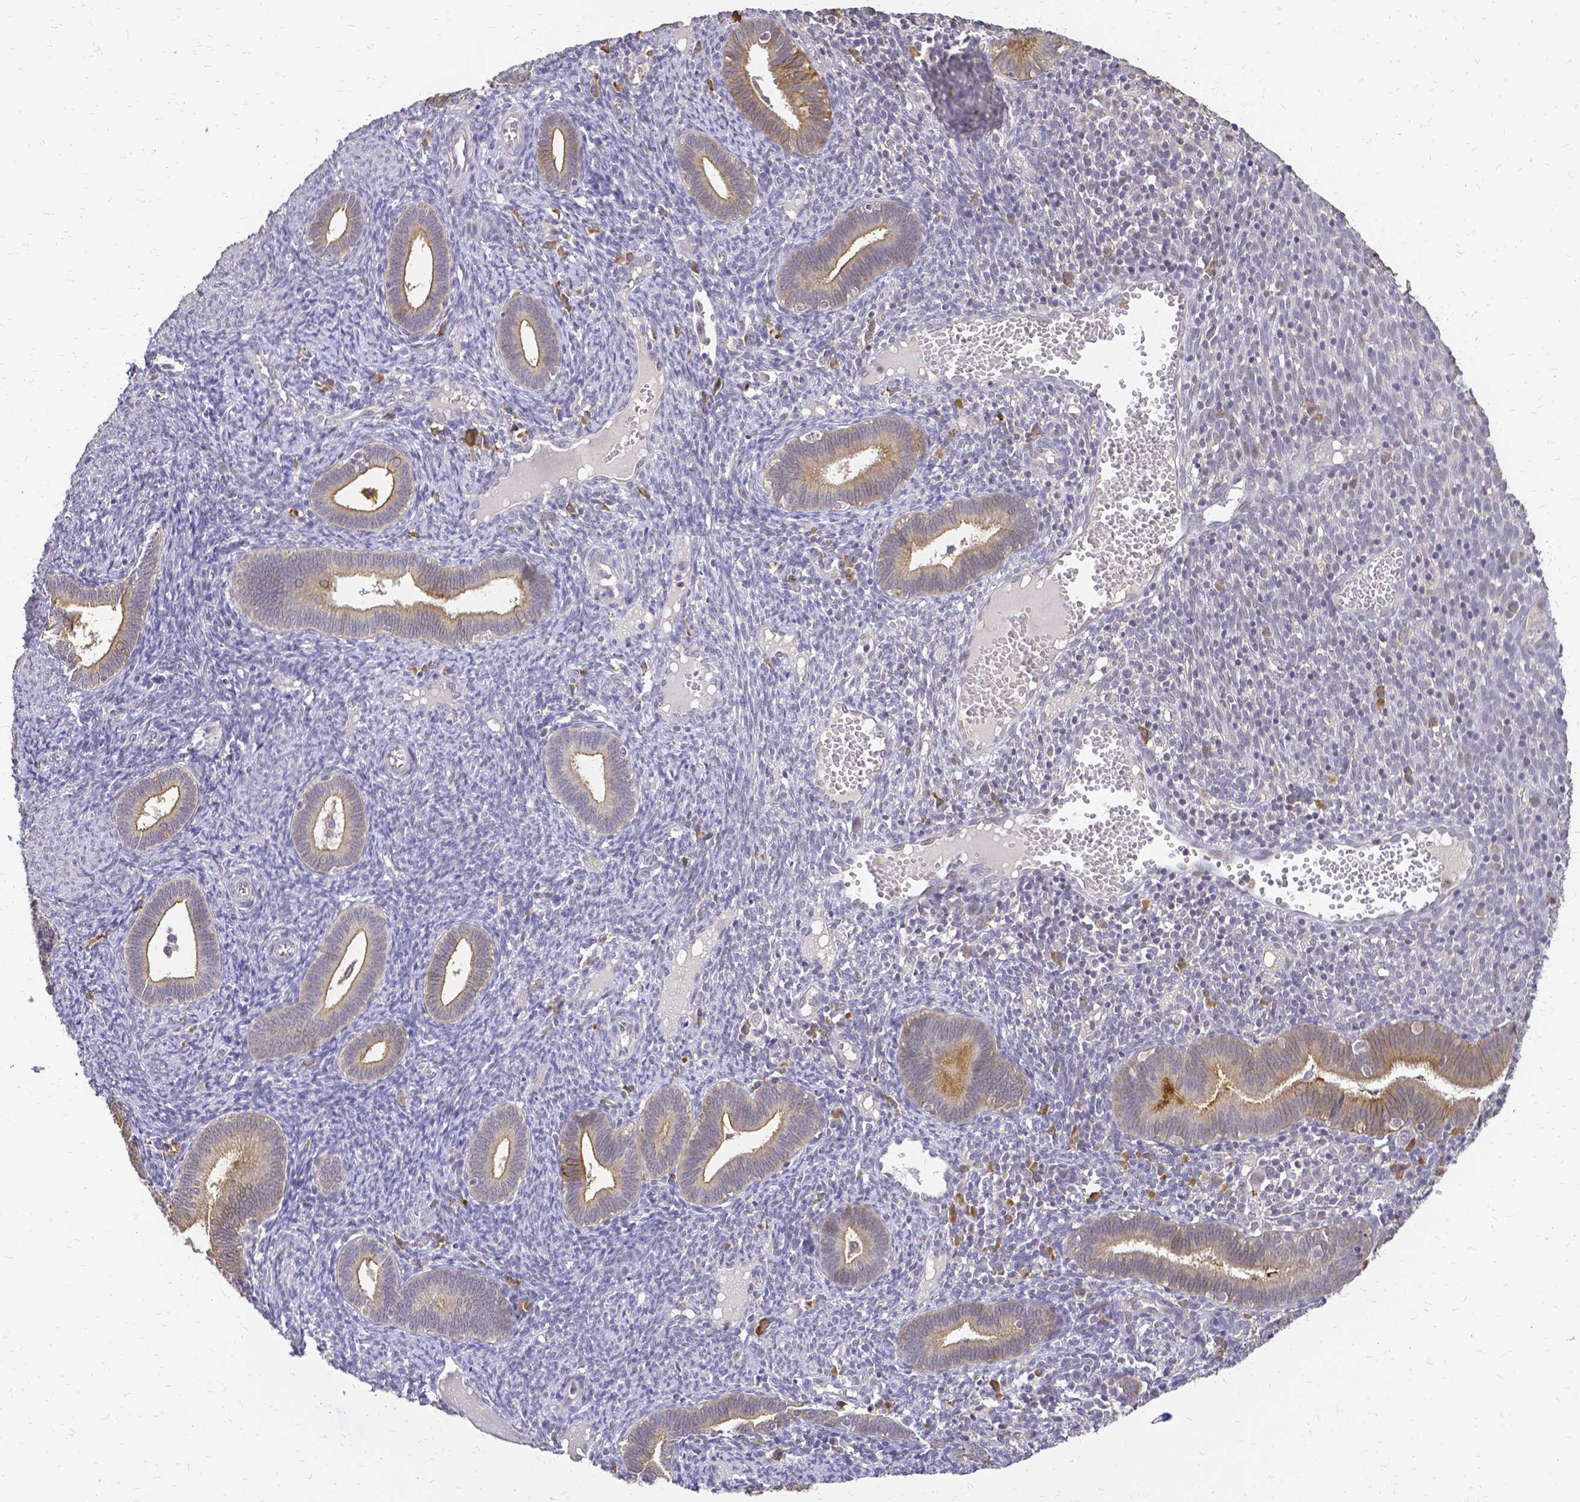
{"staining": {"intensity": "negative", "quantity": "none", "location": "none"}, "tissue": "endometrium", "cell_type": "Cells in endometrial stroma", "image_type": "normal", "snomed": [{"axis": "morphology", "description": "Normal tissue, NOS"}, {"axis": "topography", "description": "Endometrium"}], "caption": "Photomicrograph shows no protein positivity in cells in endometrial stroma of unremarkable endometrium. The staining was performed using DAB to visualize the protein expression in brown, while the nuclei were stained in blue with hematoxylin (Magnification: 20x).", "gene": "CIB1", "patient": {"sex": "female", "age": 41}}